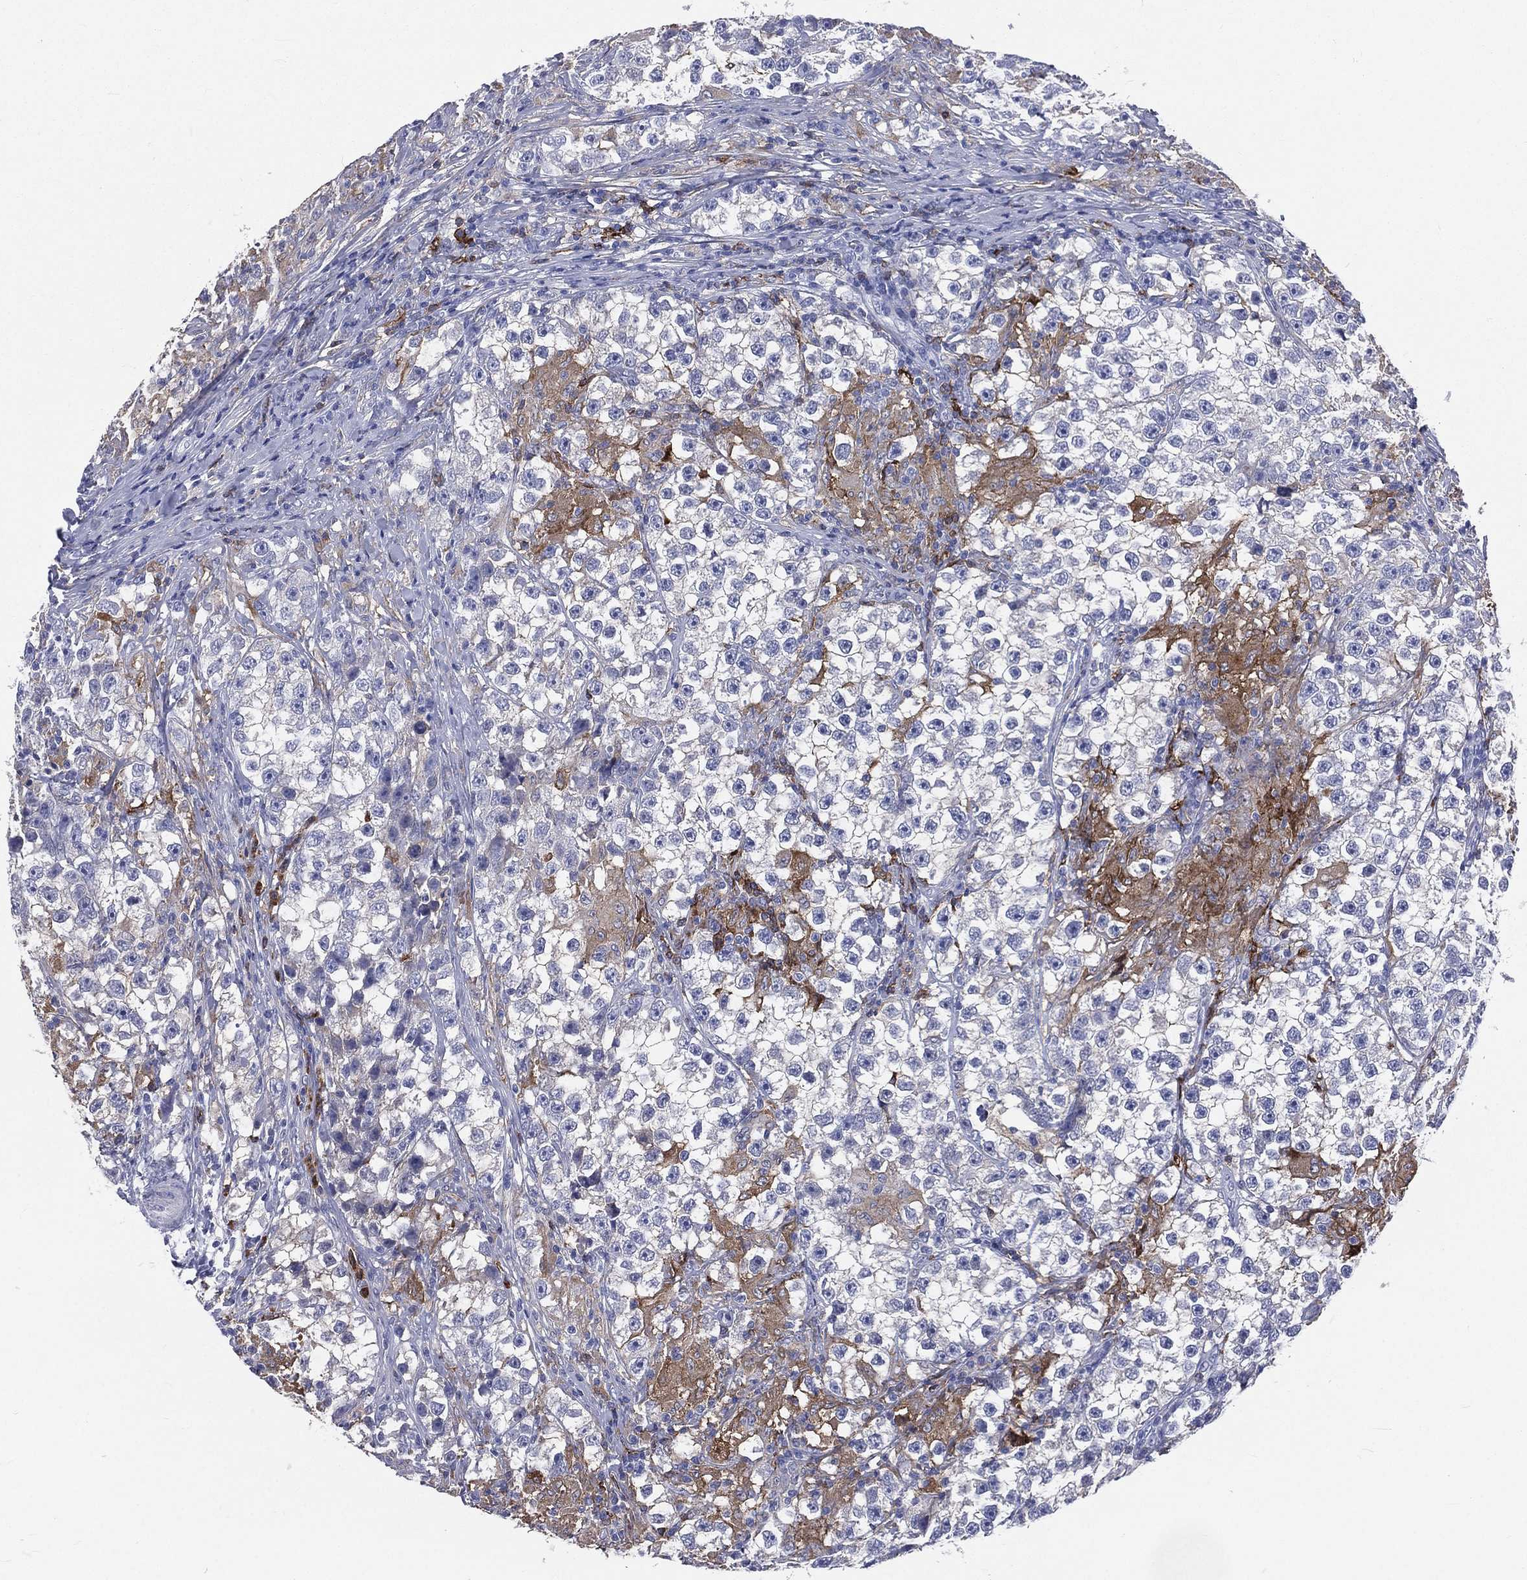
{"staining": {"intensity": "moderate", "quantity": "<25%", "location": "cytoplasmic/membranous"}, "tissue": "testis cancer", "cell_type": "Tumor cells", "image_type": "cancer", "snomed": [{"axis": "morphology", "description": "Seminoma, NOS"}, {"axis": "topography", "description": "Testis"}], "caption": "This micrograph displays testis cancer (seminoma) stained with IHC to label a protein in brown. The cytoplasmic/membranous of tumor cells show moderate positivity for the protein. Nuclei are counter-stained blue.", "gene": "BASP1", "patient": {"sex": "male", "age": 46}}